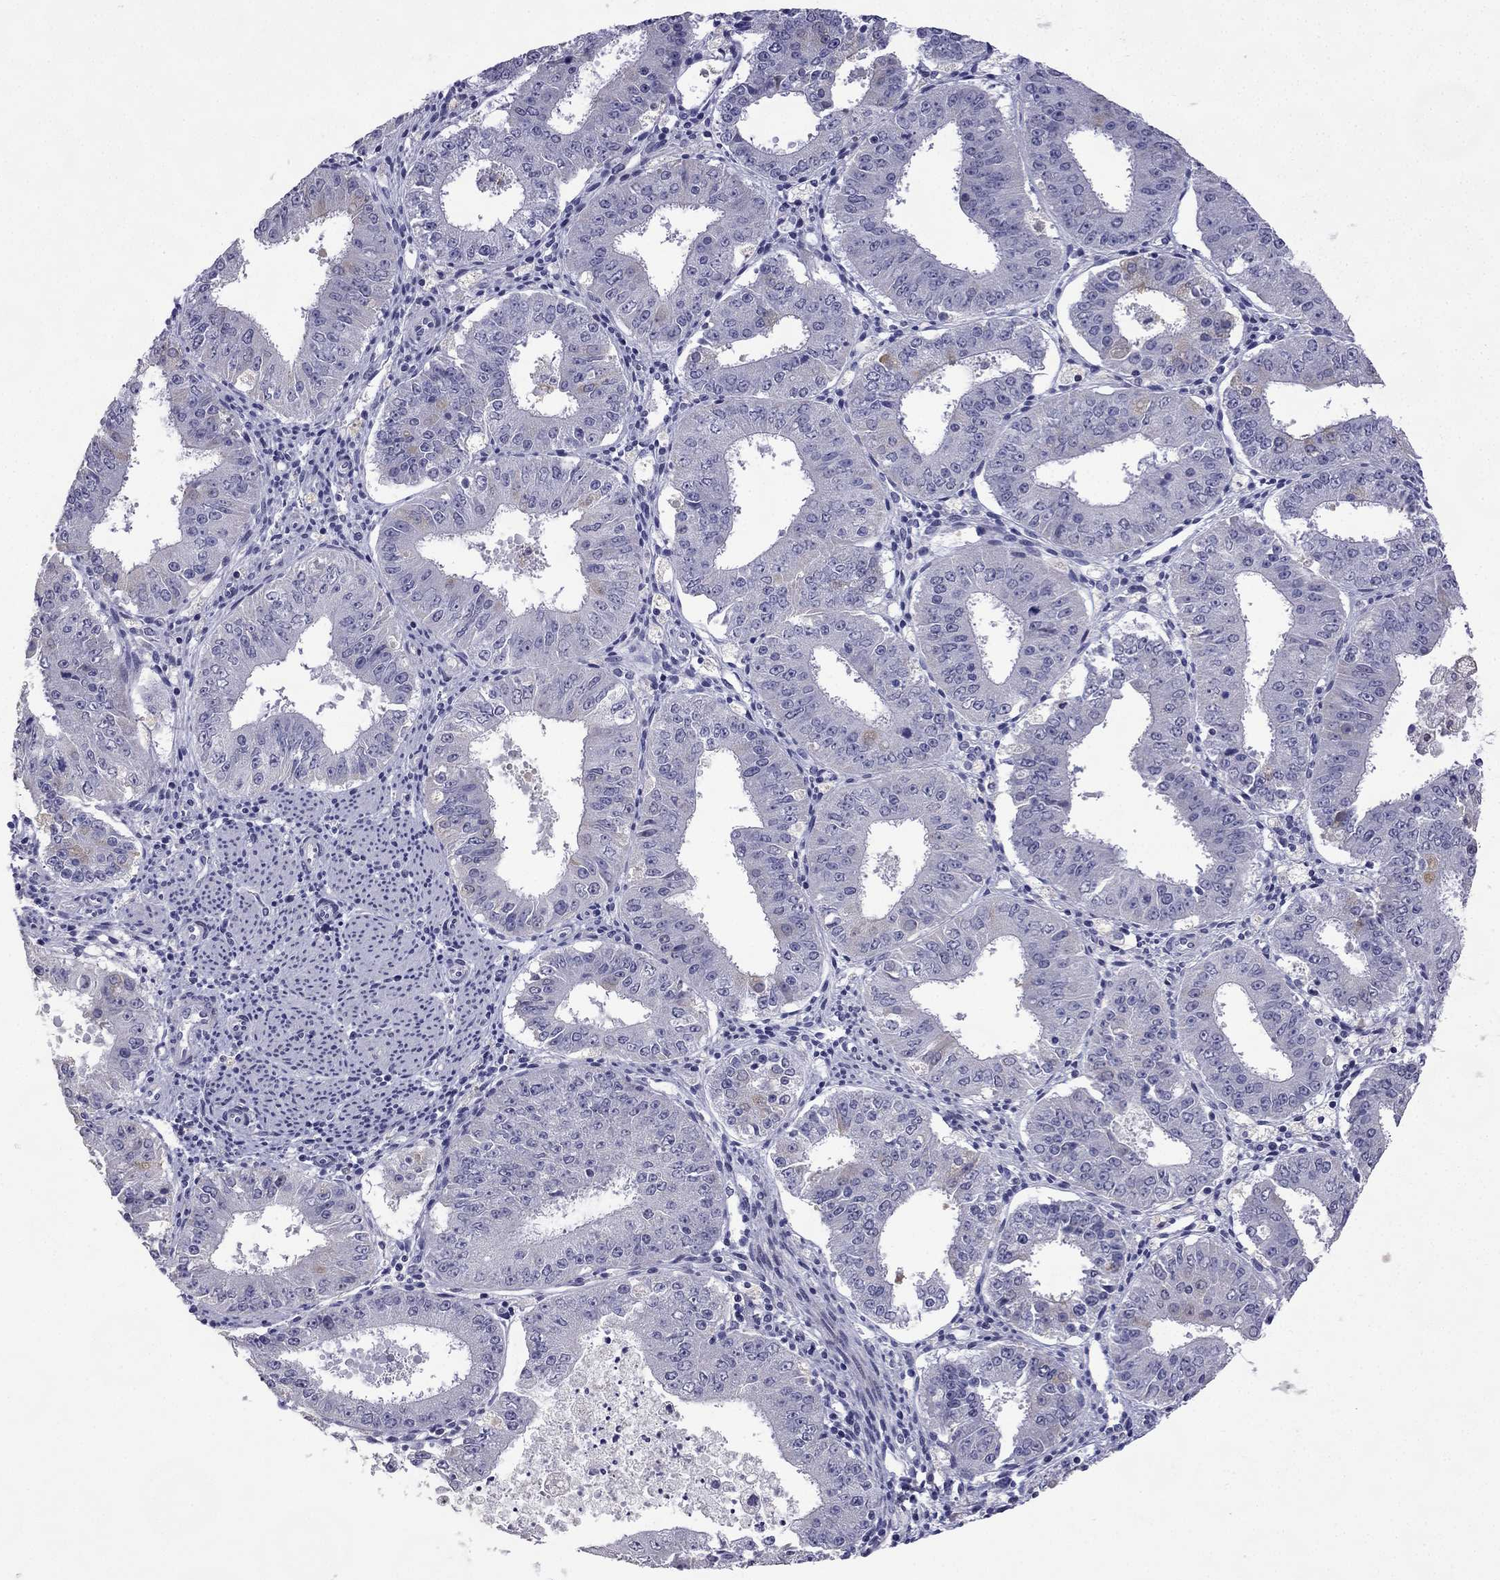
{"staining": {"intensity": "weak", "quantity": "<25%", "location": "cytoplasmic/membranous"}, "tissue": "ovarian cancer", "cell_type": "Tumor cells", "image_type": "cancer", "snomed": [{"axis": "morphology", "description": "Carcinoma, endometroid"}, {"axis": "topography", "description": "Ovary"}], "caption": "This is a histopathology image of immunohistochemistry staining of ovarian cancer, which shows no staining in tumor cells. (DAB (3,3'-diaminobenzidine) immunohistochemistry (IHC) visualized using brightfield microscopy, high magnification).", "gene": "CFAP70", "patient": {"sex": "female", "age": 42}}